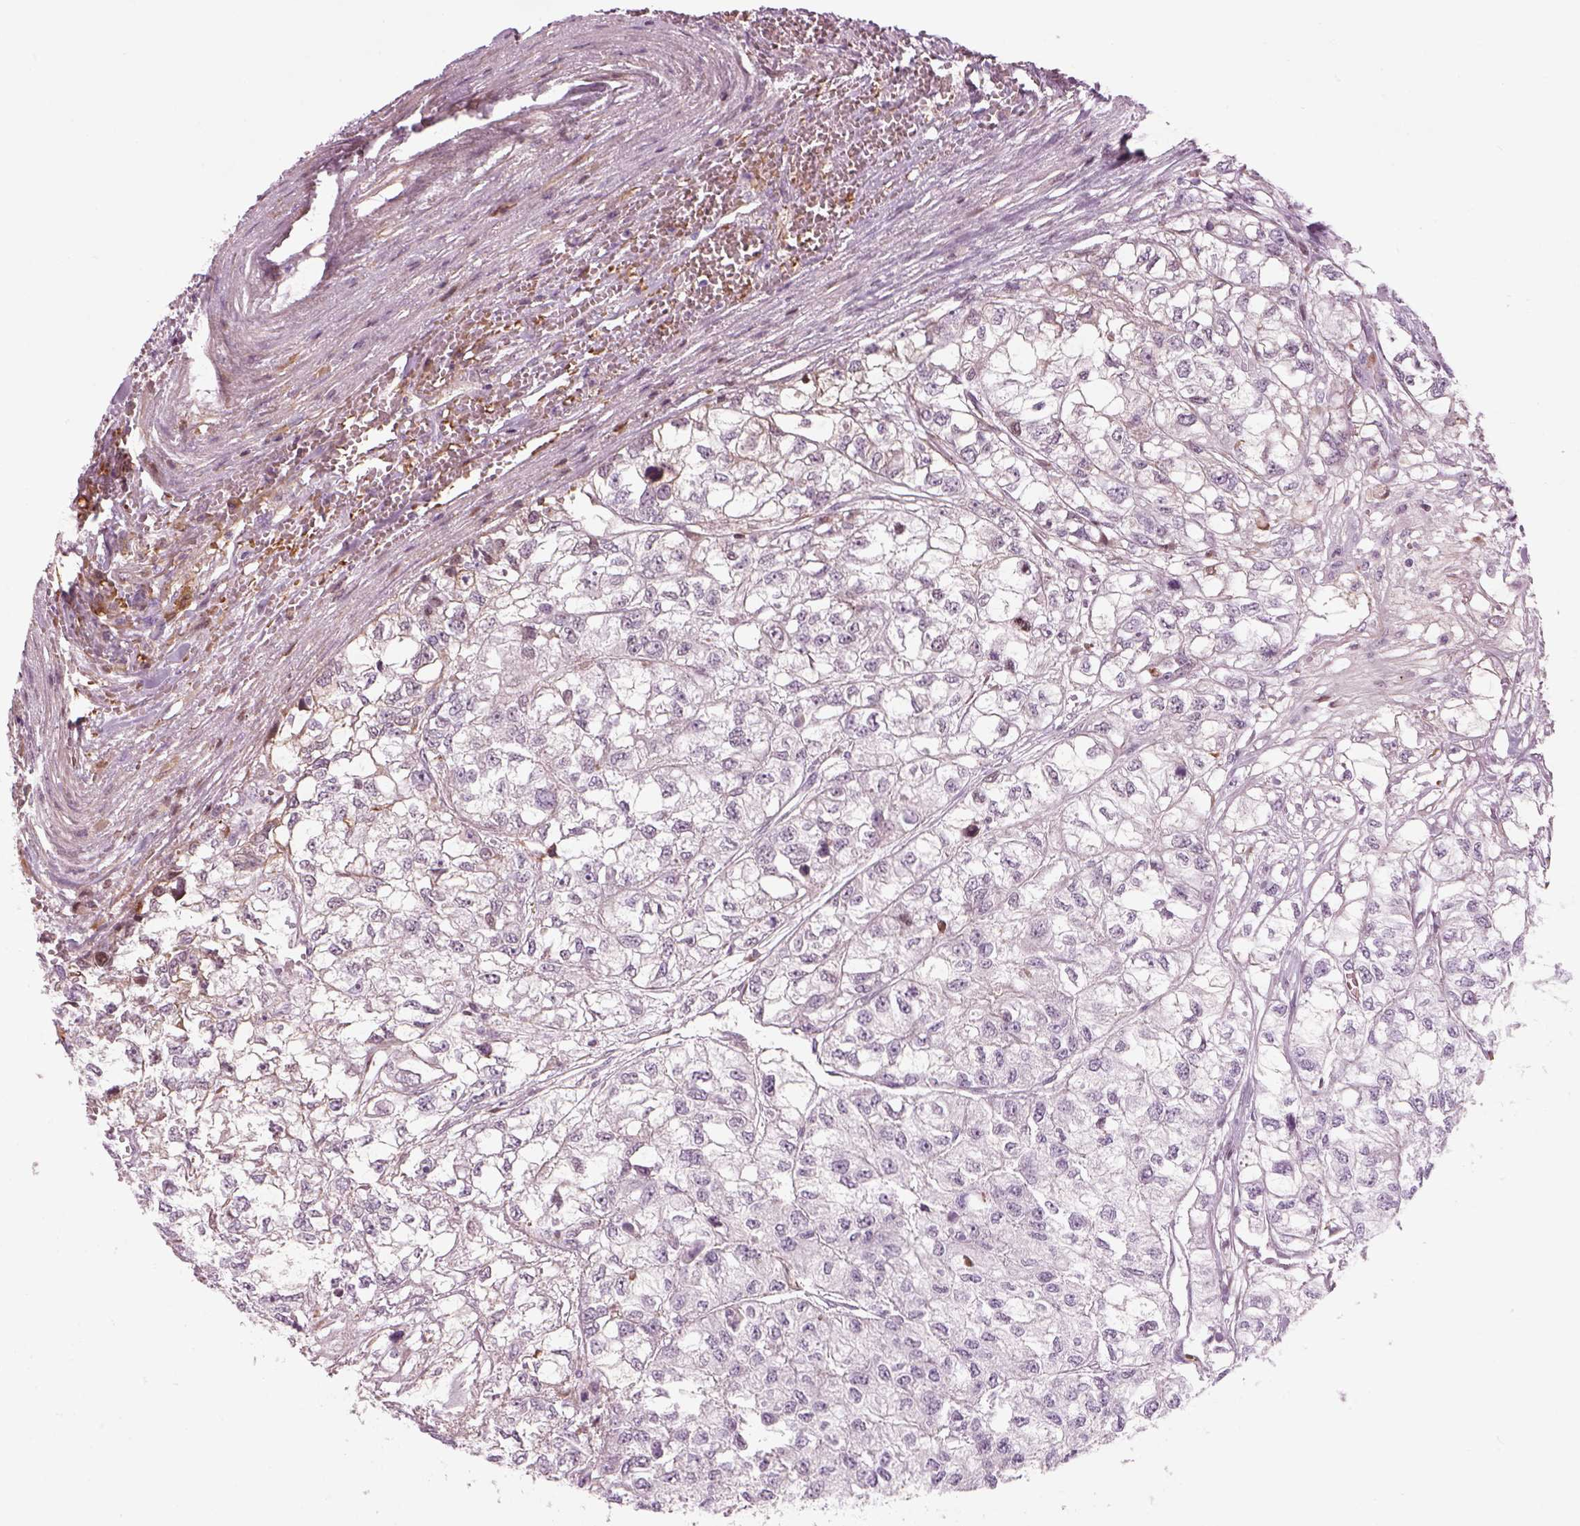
{"staining": {"intensity": "negative", "quantity": "none", "location": "none"}, "tissue": "renal cancer", "cell_type": "Tumor cells", "image_type": "cancer", "snomed": [{"axis": "morphology", "description": "Adenocarcinoma, NOS"}, {"axis": "topography", "description": "Kidney"}], "caption": "The histopathology image exhibits no staining of tumor cells in renal cancer (adenocarcinoma).", "gene": "PABPC1L2B", "patient": {"sex": "male", "age": 56}}